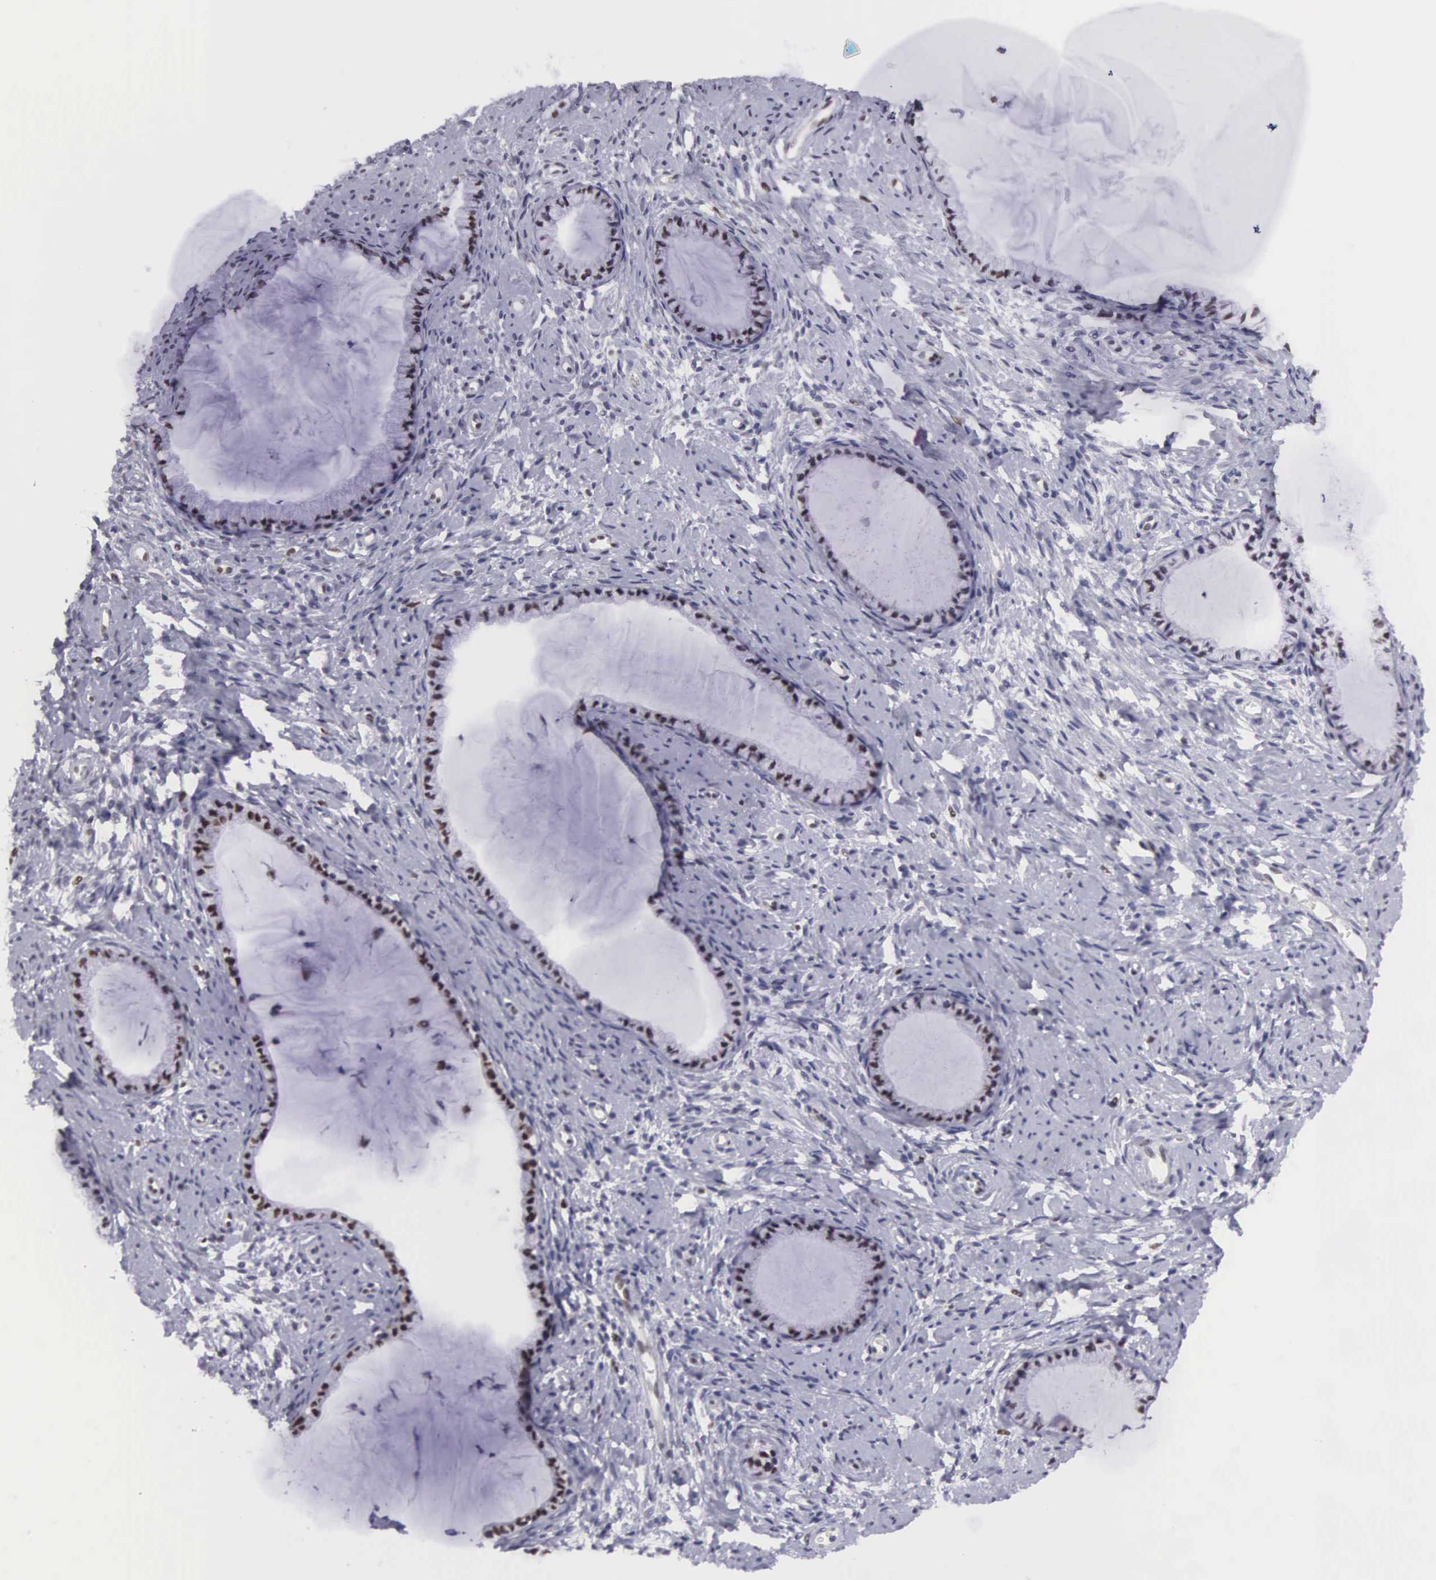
{"staining": {"intensity": "strong", "quantity": ">75%", "location": "nuclear"}, "tissue": "cervix", "cell_type": "Glandular cells", "image_type": "normal", "snomed": [{"axis": "morphology", "description": "Normal tissue, NOS"}, {"axis": "topography", "description": "Cervix"}], "caption": "Protein staining of unremarkable cervix reveals strong nuclear expression in approximately >75% of glandular cells.", "gene": "ETV6", "patient": {"sex": "female", "age": 70}}